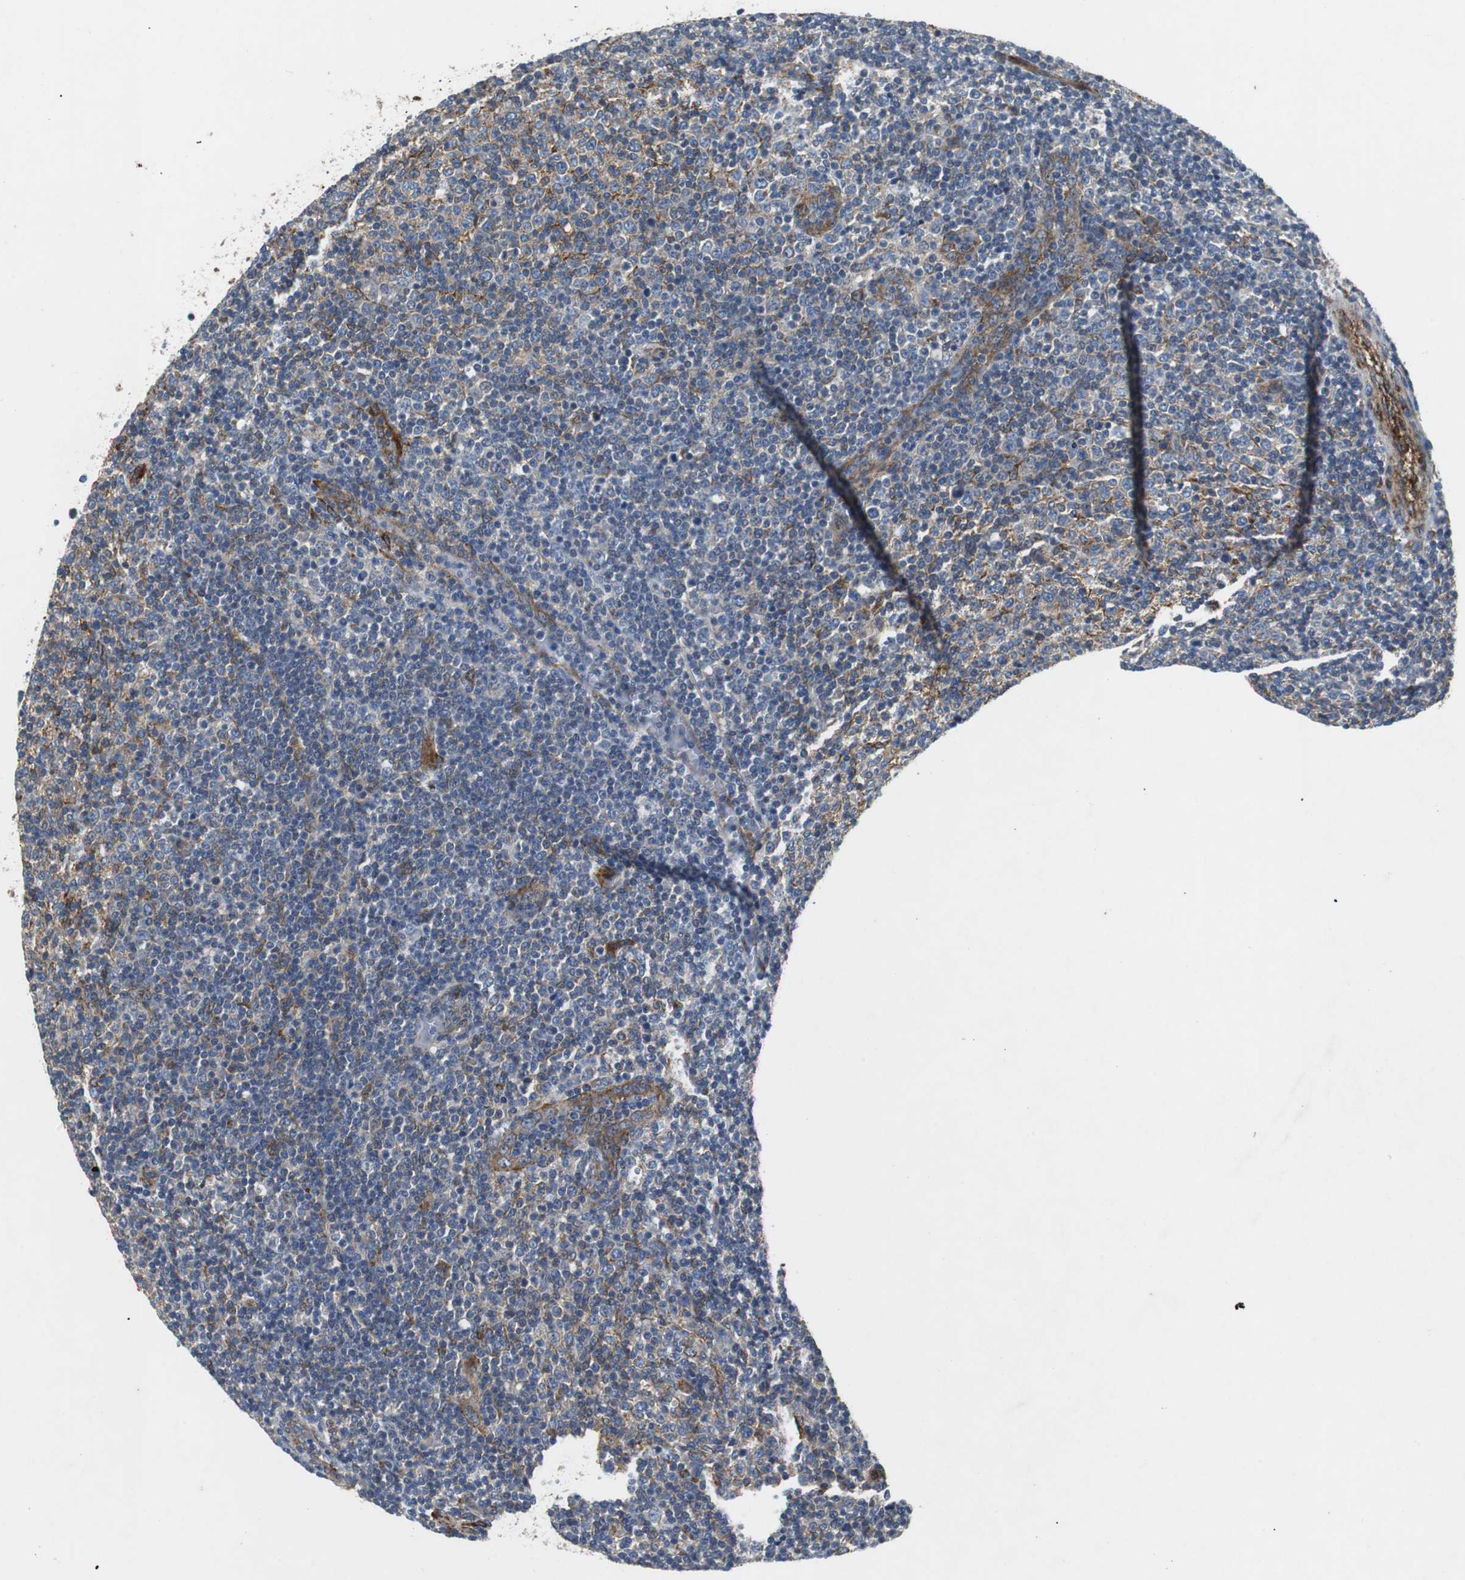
{"staining": {"intensity": "weak", "quantity": "25%-75%", "location": "cytoplasmic/membranous"}, "tissue": "lymphoma", "cell_type": "Tumor cells", "image_type": "cancer", "snomed": [{"axis": "morphology", "description": "Malignant lymphoma, non-Hodgkin's type, Low grade"}, {"axis": "topography", "description": "Lymph node"}], "caption": "The immunohistochemical stain shows weak cytoplasmic/membranous staining in tumor cells of lymphoma tissue.", "gene": "ISCU", "patient": {"sex": "male", "age": 70}}